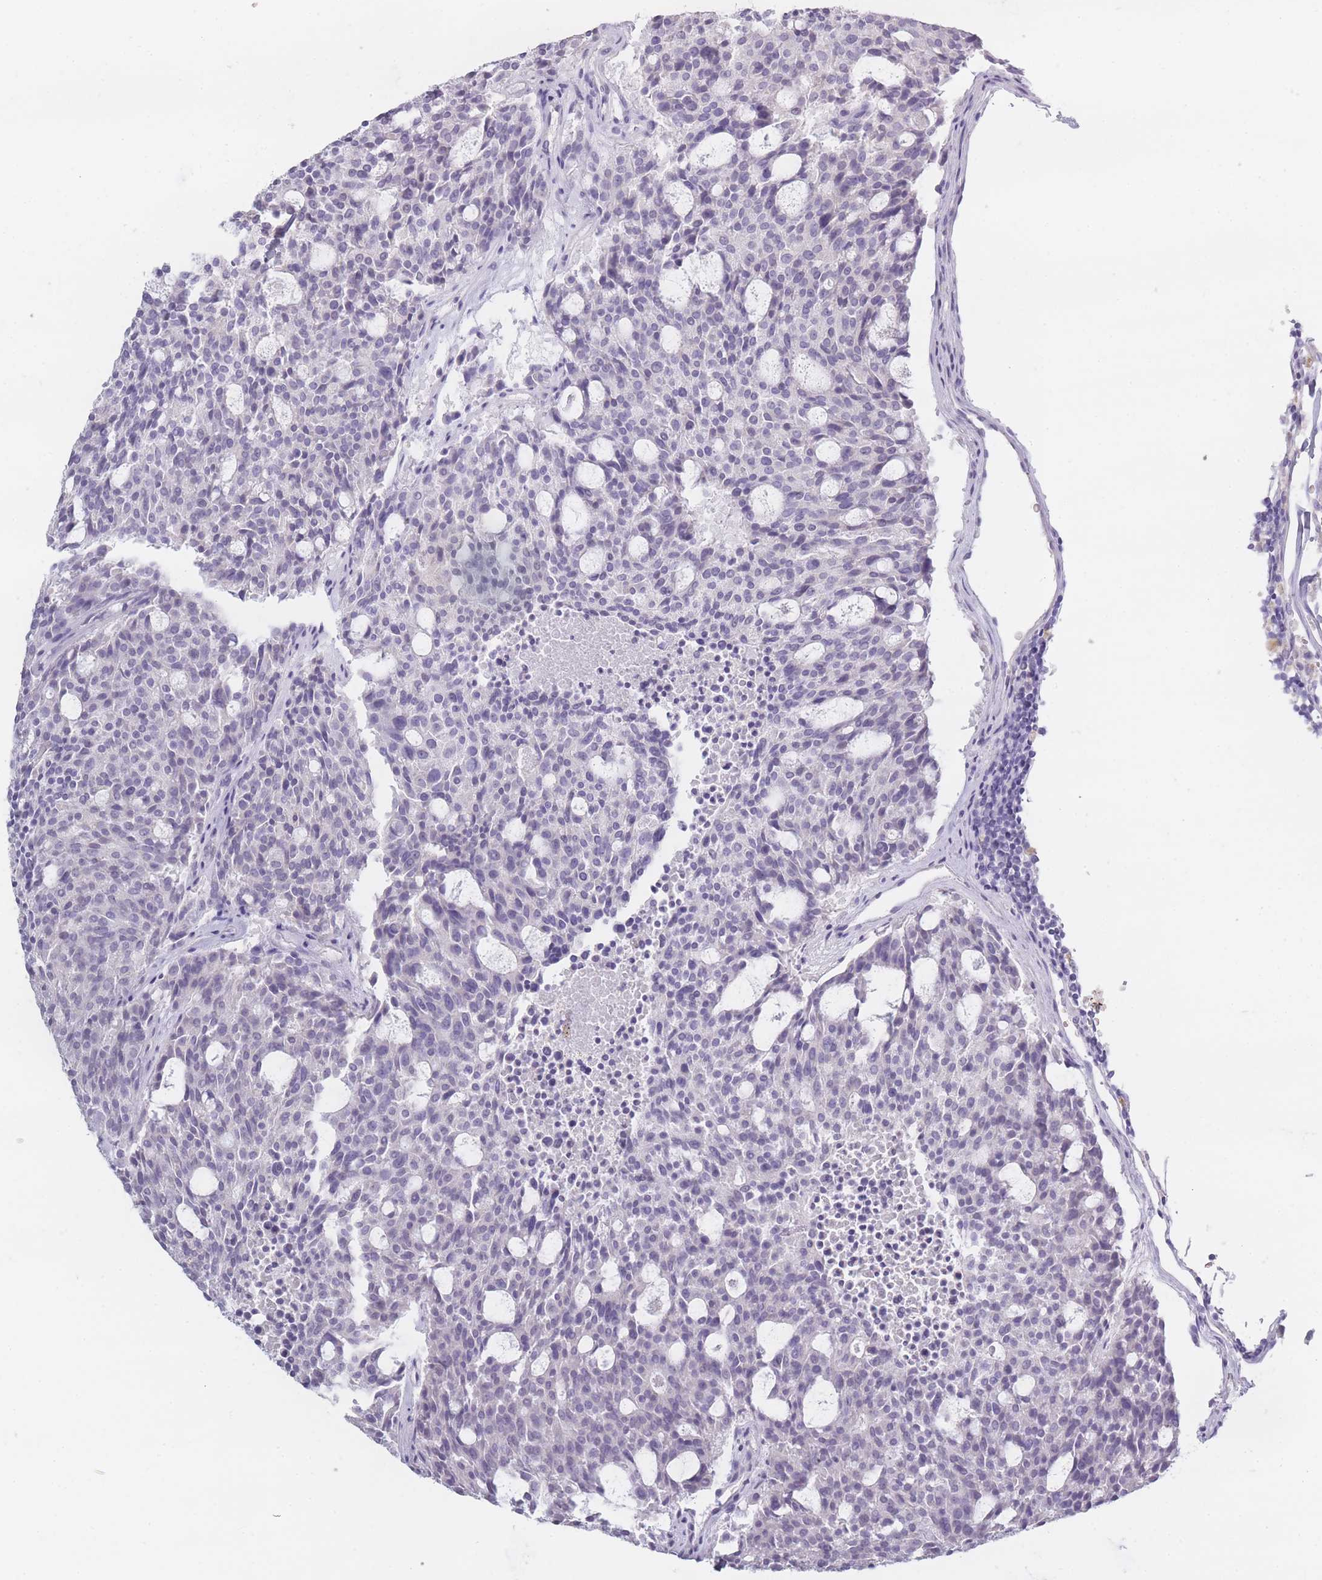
{"staining": {"intensity": "negative", "quantity": "none", "location": "none"}, "tissue": "carcinoid", "cell_type": "Tumor cells", "image_type": "cancer", "snomed": [{"axis": "morphology", "description": "Carcinoid, malignant, NOS"}, {"axis": "topography", "description": "Pancreas"}], "caption": "A high-resolution histopathology image shows immunohistochemistry (IHC) staining of carcinoid (malignant), which reveals no significant staining in tumor cells. Brightfield microscopy of IHC stained with DAB (3,3'-diaminobenzidine) (brown) and hematoxylin (blue), captured at high magnification.", "gene": "INS", "patient": {"sex": "female", "age": 54}}